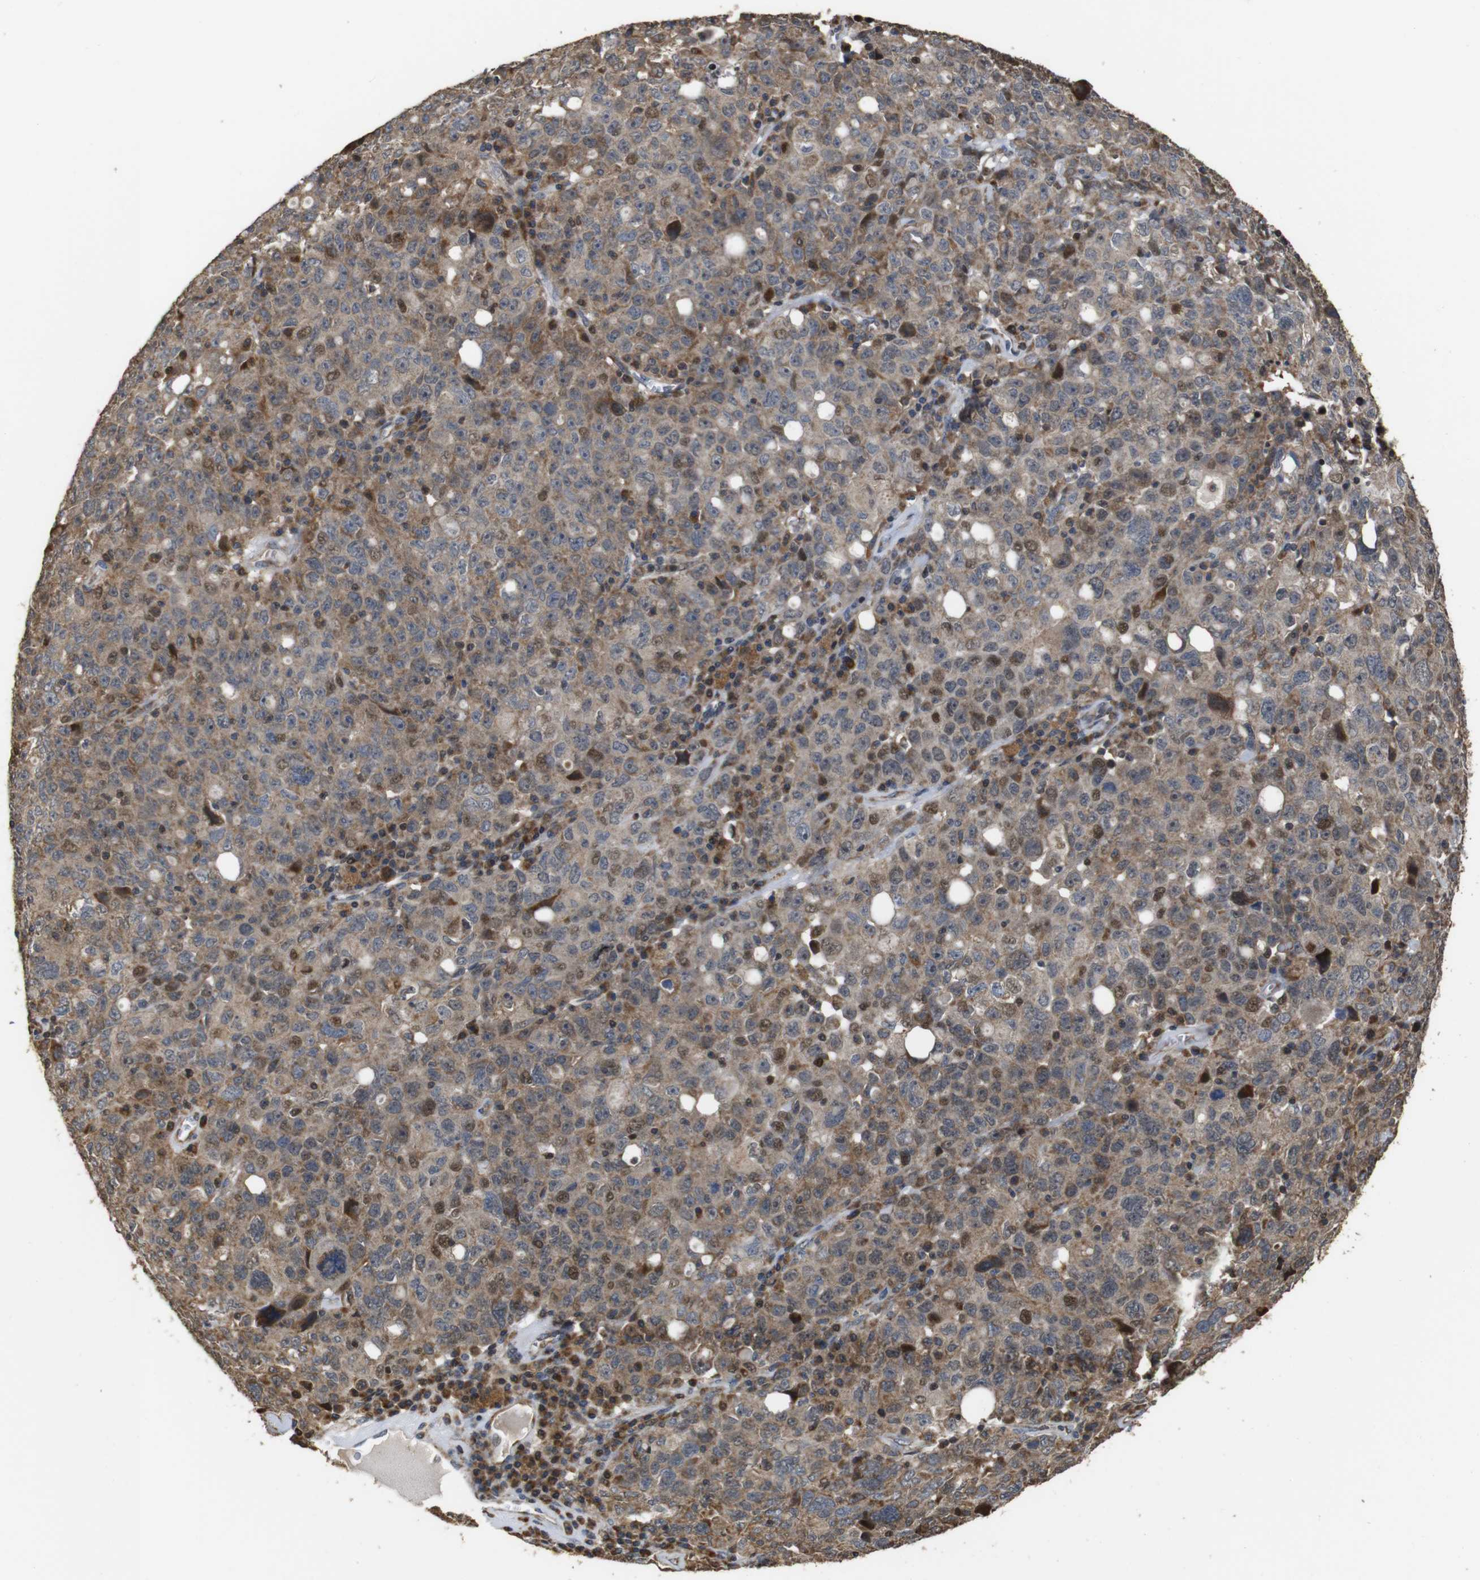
{"staining": {"intensity": "moderate", "quantity": "25%-75%", "location": "cytoplasmic/membranous"}, "tissue": "ovarian cancer", "cell_type": "Tumor cells", "image_type": "cancer", "snomed": [{"axis": "morphology", "description": "Carcinoma, endometroid"}, {"axis": "topography", "description": "Ovary"}], "caption": "Protein expression analysis of ovarian endometroid carcinoma shows moderate cytoplasmic/membranous staining in approximately 25%-75% of tumor cells.", "gene": "SNN", "patient": {"sex": "female", "age": 62}}